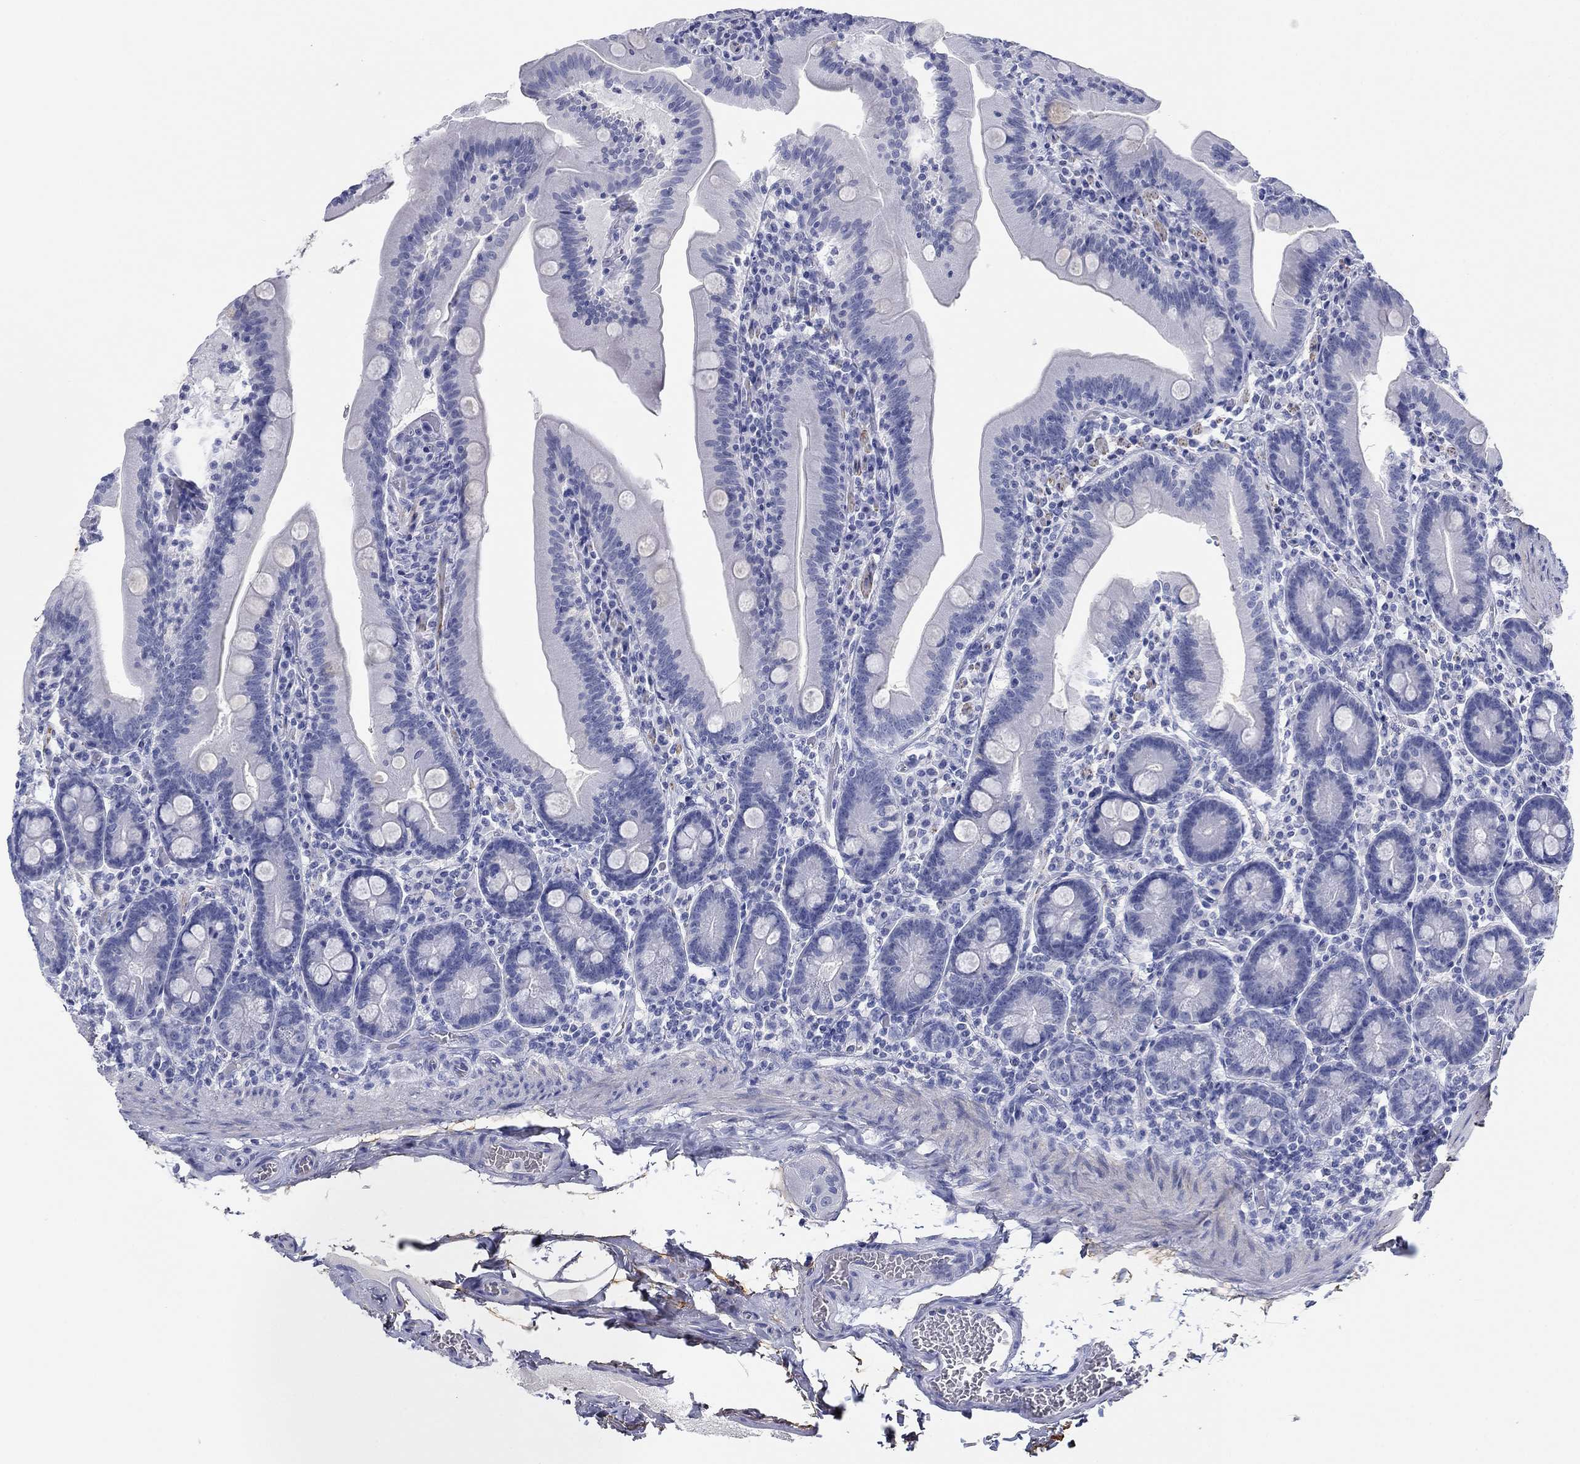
{"staining": {"intensity": "negative", "quantity": "none", "location": "none"}, "tissue": "small intestine", "cell_type": "Glandular cells", "image_type": "normal", "snomed": [{"axis": "morphology", "description": "Normal tissue, NOS"}, {"axis": "topography", "description": "Small intestine"}], "caption": "Immunohistochemistry (IHC) micrograph of benign human small intestine stained for a protein (brown), which demonstrates no staining in glandular cells.", "gene": "PDYN", "patient": {"sex": "male", "age": 37}}